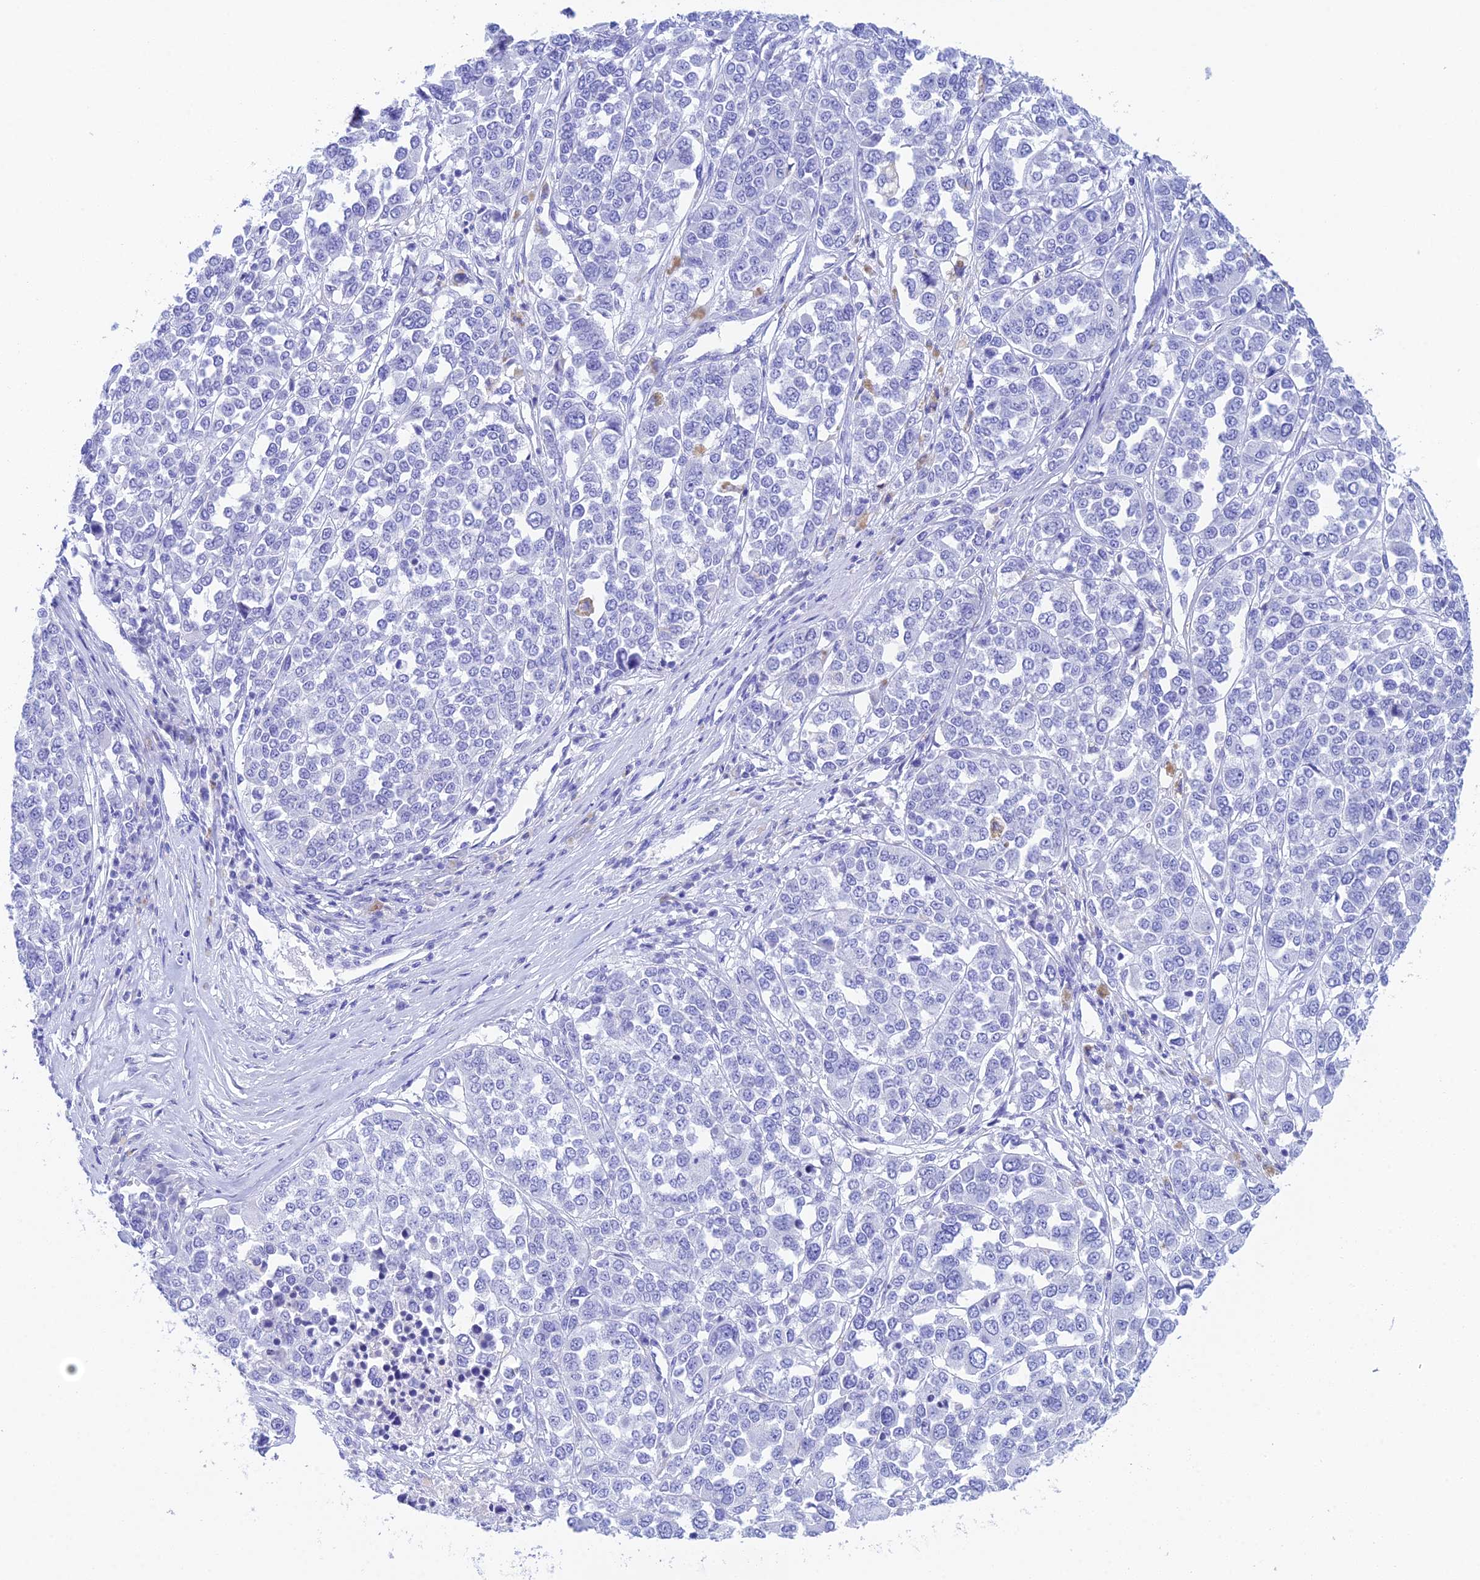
{"staining": {"intensity": "negative", "quantity": "none", "location": "none"}, "tissue": "melanoma", "cell_type": "Tumor cells", "image_type": "cancer", "snomed": [{"axis": "morphology", "description": "Malignant melanoma, Metastatic site"}, {"axis": "topography", "description": "Lymph node"}], "caption": "Human melanoma stained for a protein using IHC displays no staining in tumor cells.", "gene": "REG1A", "patient": {"sex": "male", "age": 44}}